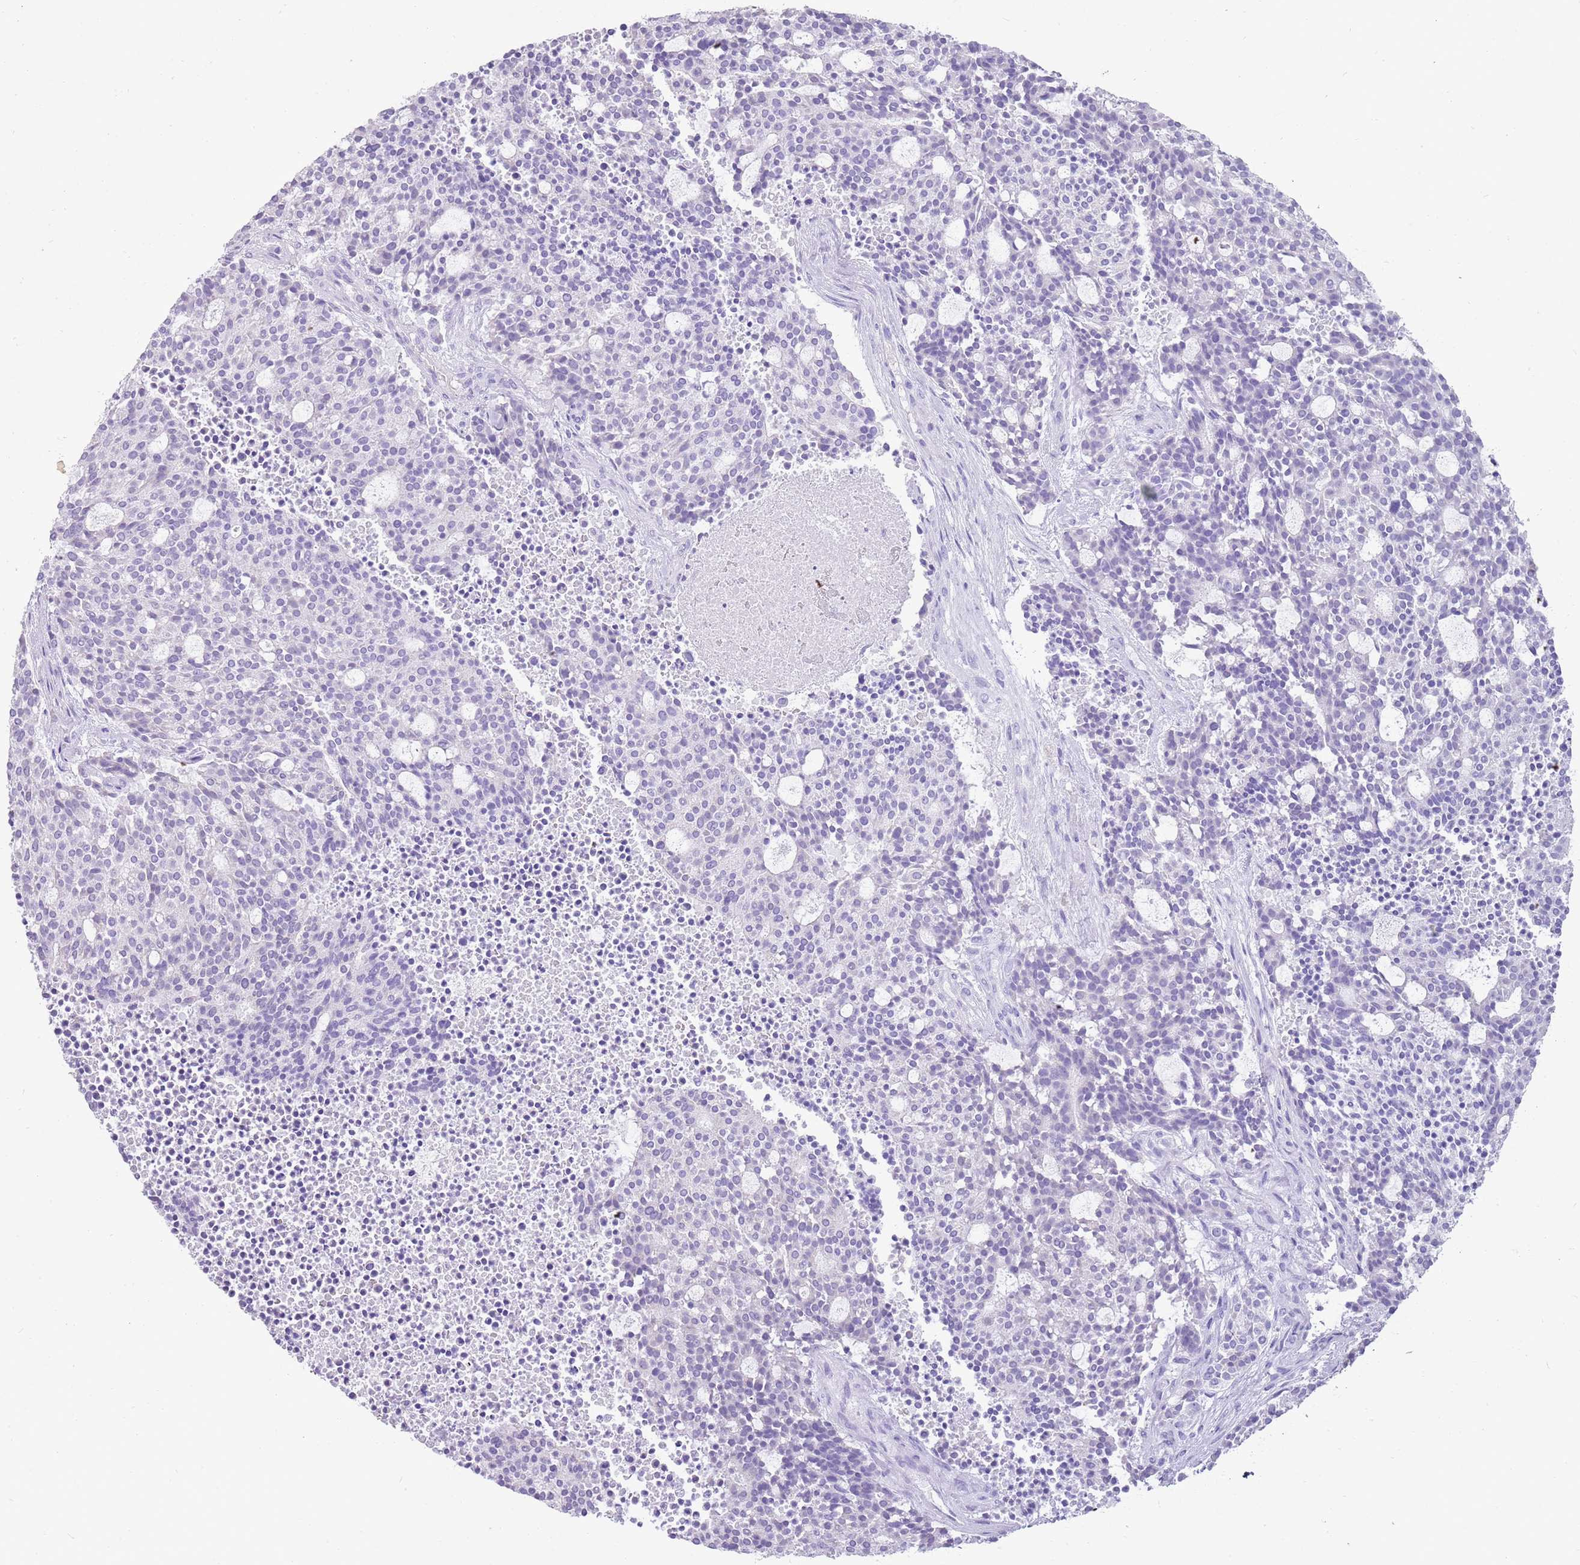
{"staining": {"intensity": "negative", "quantity": "none", "location": "none"}, "tissue": "carcinoid", "cell_type": "Tumor cells", "image_type": "cancer", "snomed": [{"axis": "morphology", "description": "Carcinoid, malignant, NOS"}, {"axis": "topography", "description": "Pancreas"}], "caption": "Image shows no protein staining in tumor cells of malignant carcinoid tissue. (Stains: DAB IHC with hematoxylin counter stain, Microscopy: brightfield microscopy at high magnification).", "gene": "NBPF3", "patient": {"sex": "female", "age": 54}}